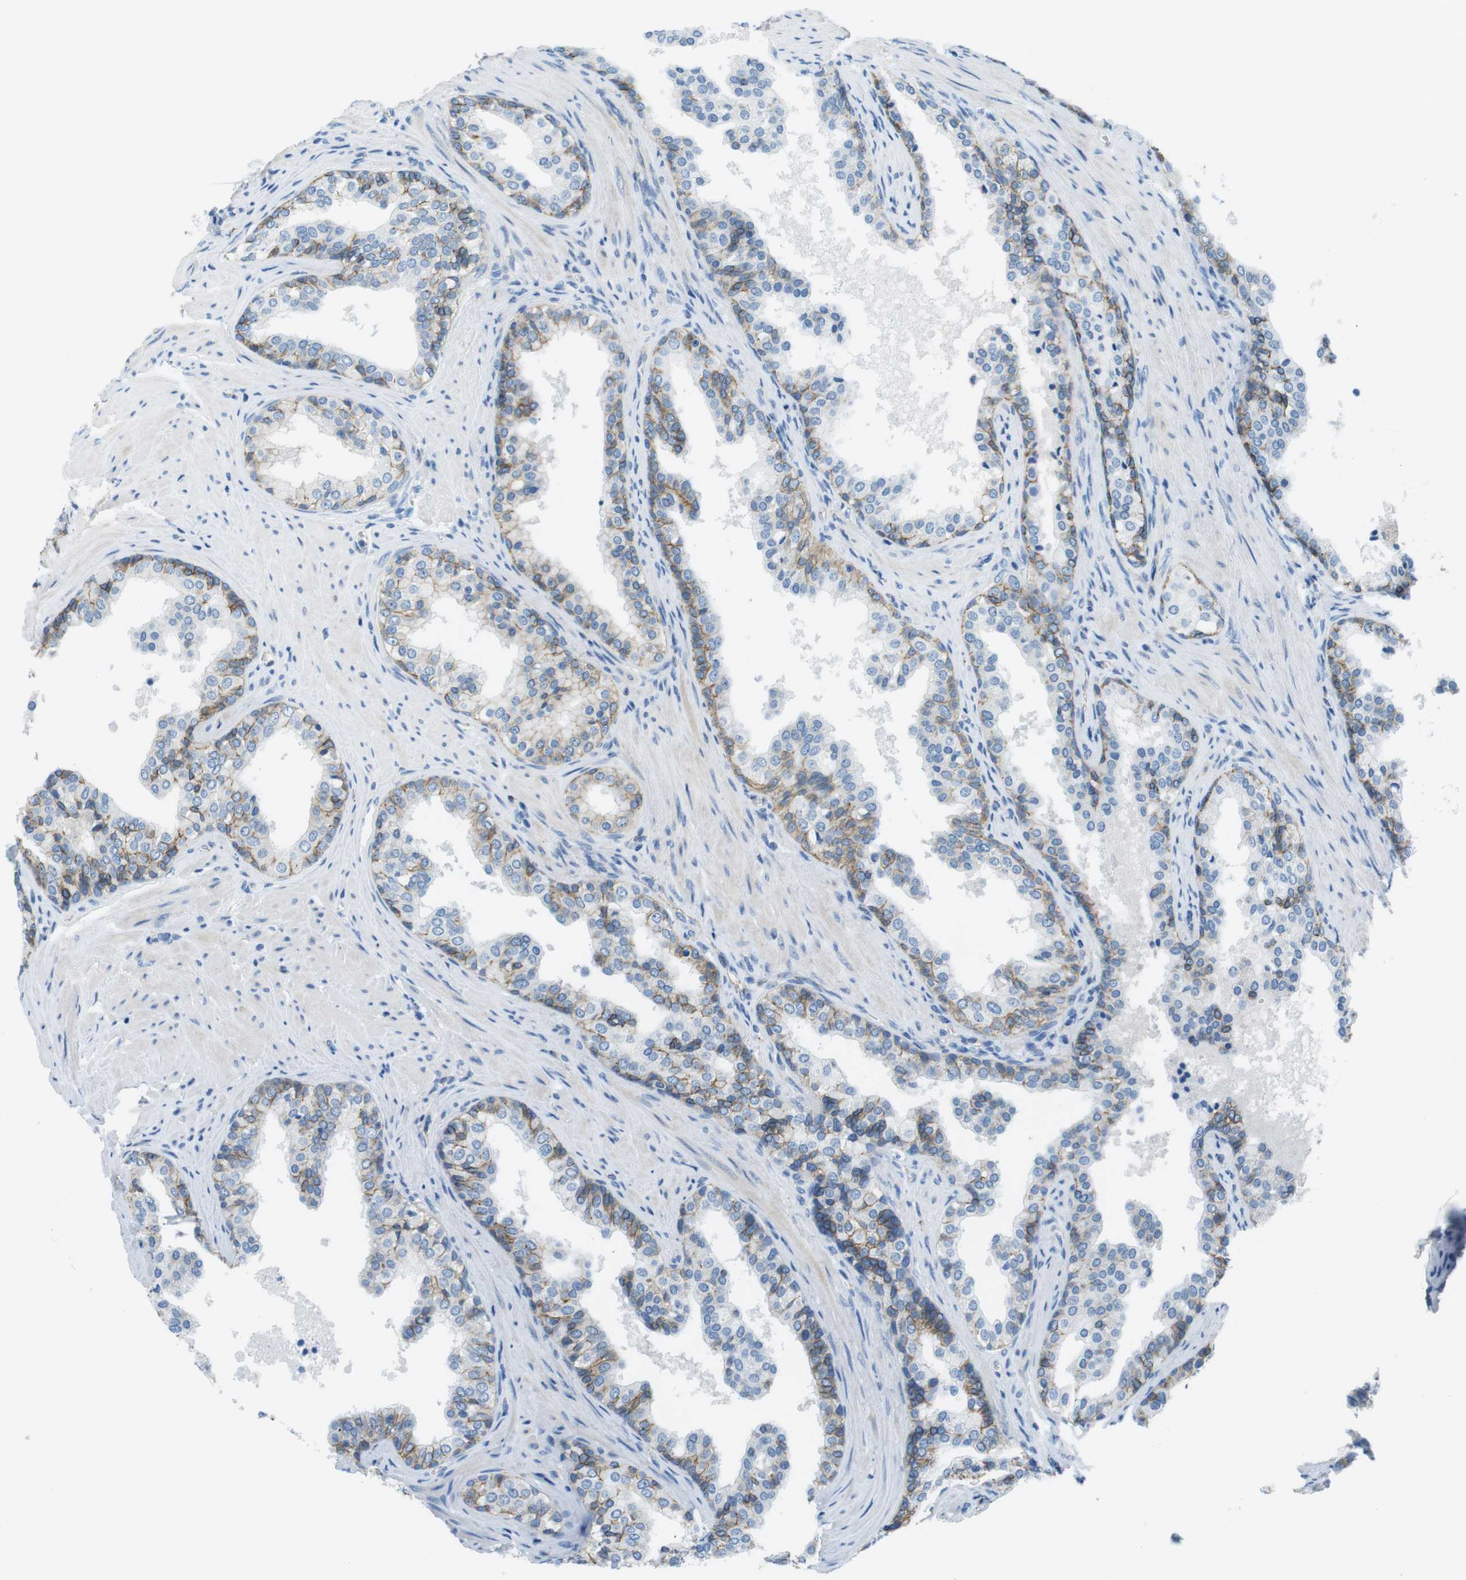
{"staining": {"intensity": "moderate", "quantity": ">75%", "location": "cytoplasmic/membranous"}, "tissue": "prostate cancer", "cell_type": "Tumor cells", "image_type": "cancer", "snomed": [{"axis": "morphology", "description": "Adenocarcinoma, Low grade"}, {"axis": "topography", "description": "Prostate"}], "caption": "Tumor cells reveal medium levels of moderate cytoplasmic/membranous staining in about >75% of cells in human adenocarcinoma (low-grade) (prostate).", "gene": "SLC6A6", "patient": {"sex": "male", "age": 60}}